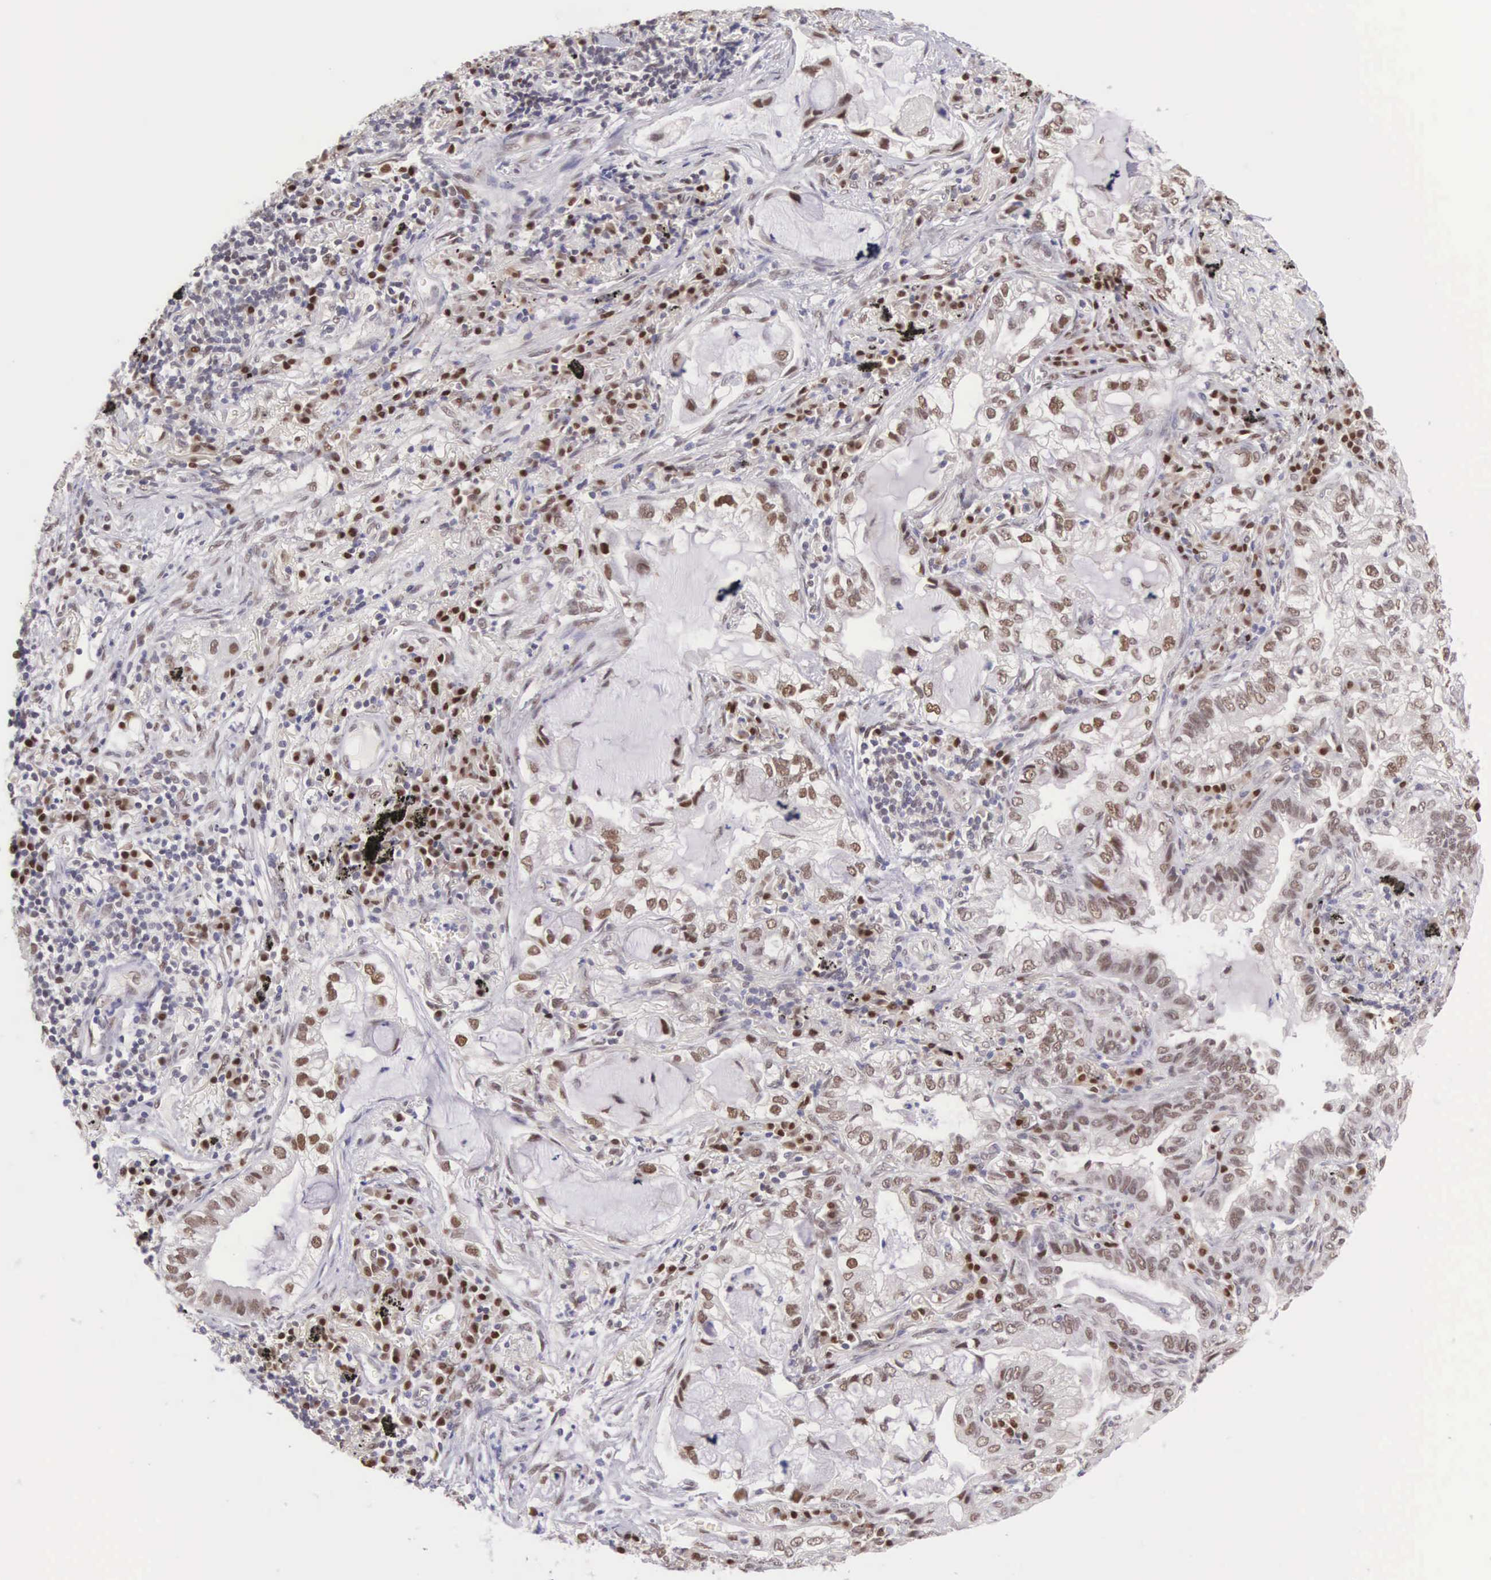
{"staining": {"intensity": "moderate", "quantity": "25%-75%", "location": "nuclear"}, "tissue": "lung cancer", "cell_type": "Tumor cells", "image_type": "cancer", "snomed": [{"axis": "morphology", "description": "Adenocarcinoma, NOS"}, {"axis": "topography", "description": "Lung"}], "caption": "High-power microscopy captured an immunohistochemistry (IHC) image of adenocarcinoma (lung), revealing moderate nuclear expression in approximately 25%-75% of tumor cells. The staining is performed using DAB (3,3'-diaminobenzidine) brown chromogen to label protein expression. The nuclei are counter-stained blue using hematoxylin.", "gene": "CCDC117", "patient": {"sex": "female", "age": 50}}